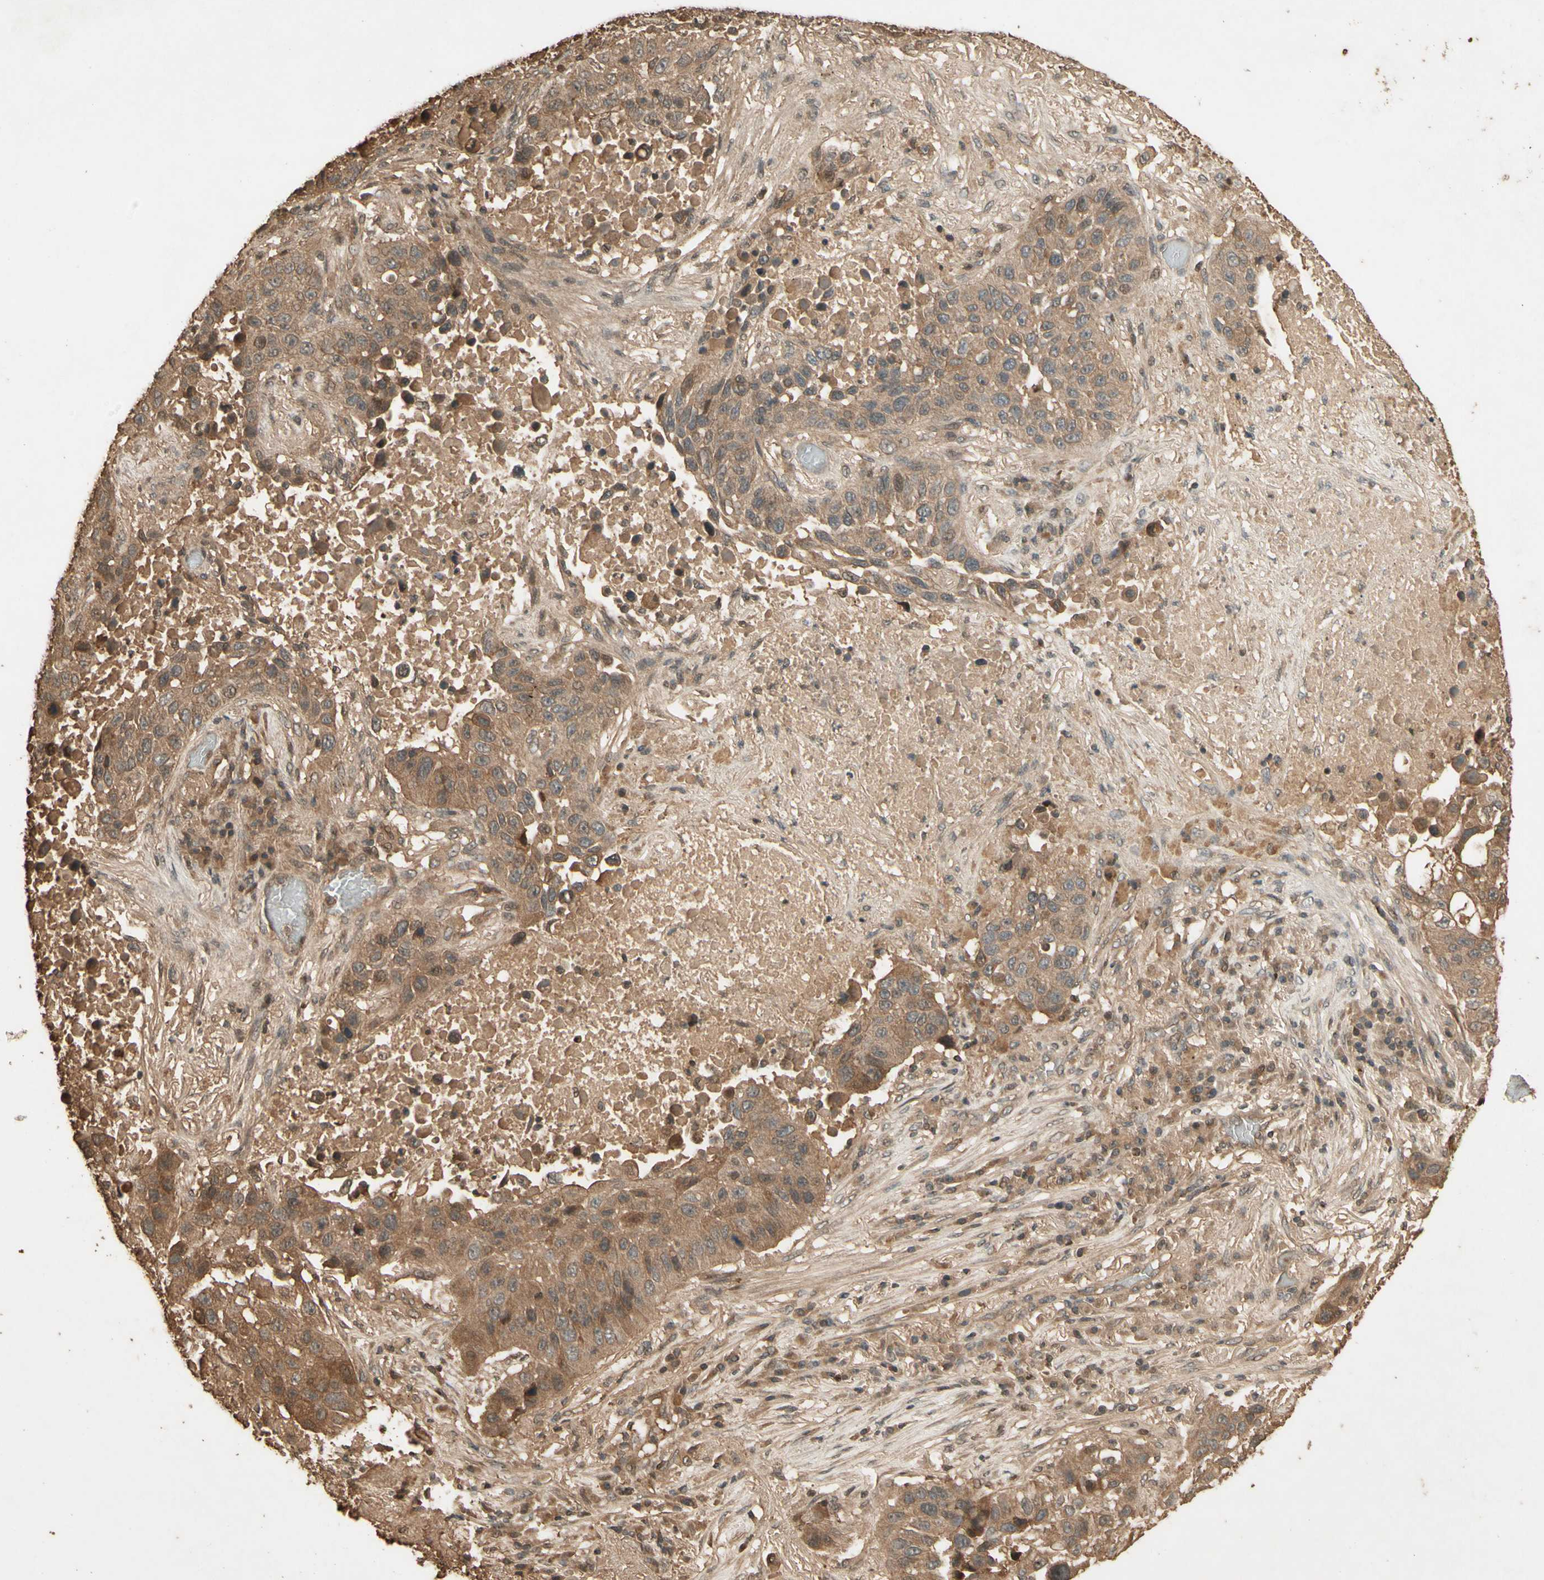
{"staining": {"intensity": "moderate", "quantity": ">75%", "location": "cytoplasmic/membranous"}, "tissue": "lung cancer", "cell_type": "Tumor cells", "image_type": "cancer", "snomed": [{"axis": "morphology", "description": "Squamous cell carcinoma, NOS"}, {"axis": "topography", "description": "Lung"}], "caption": "High-magnification brightfield microscopy of squamous cell carcinoma (lung) stained with DAB (brown) and counterstained with hematoxylin (blue). tumor cells exhibit moderate cytoplasmic/membranous expression is seen in about>75% of cells. Nuclei are stained in blue.", "gene": "SMAD9", "patient": {"sex": "male", "age": 57}}